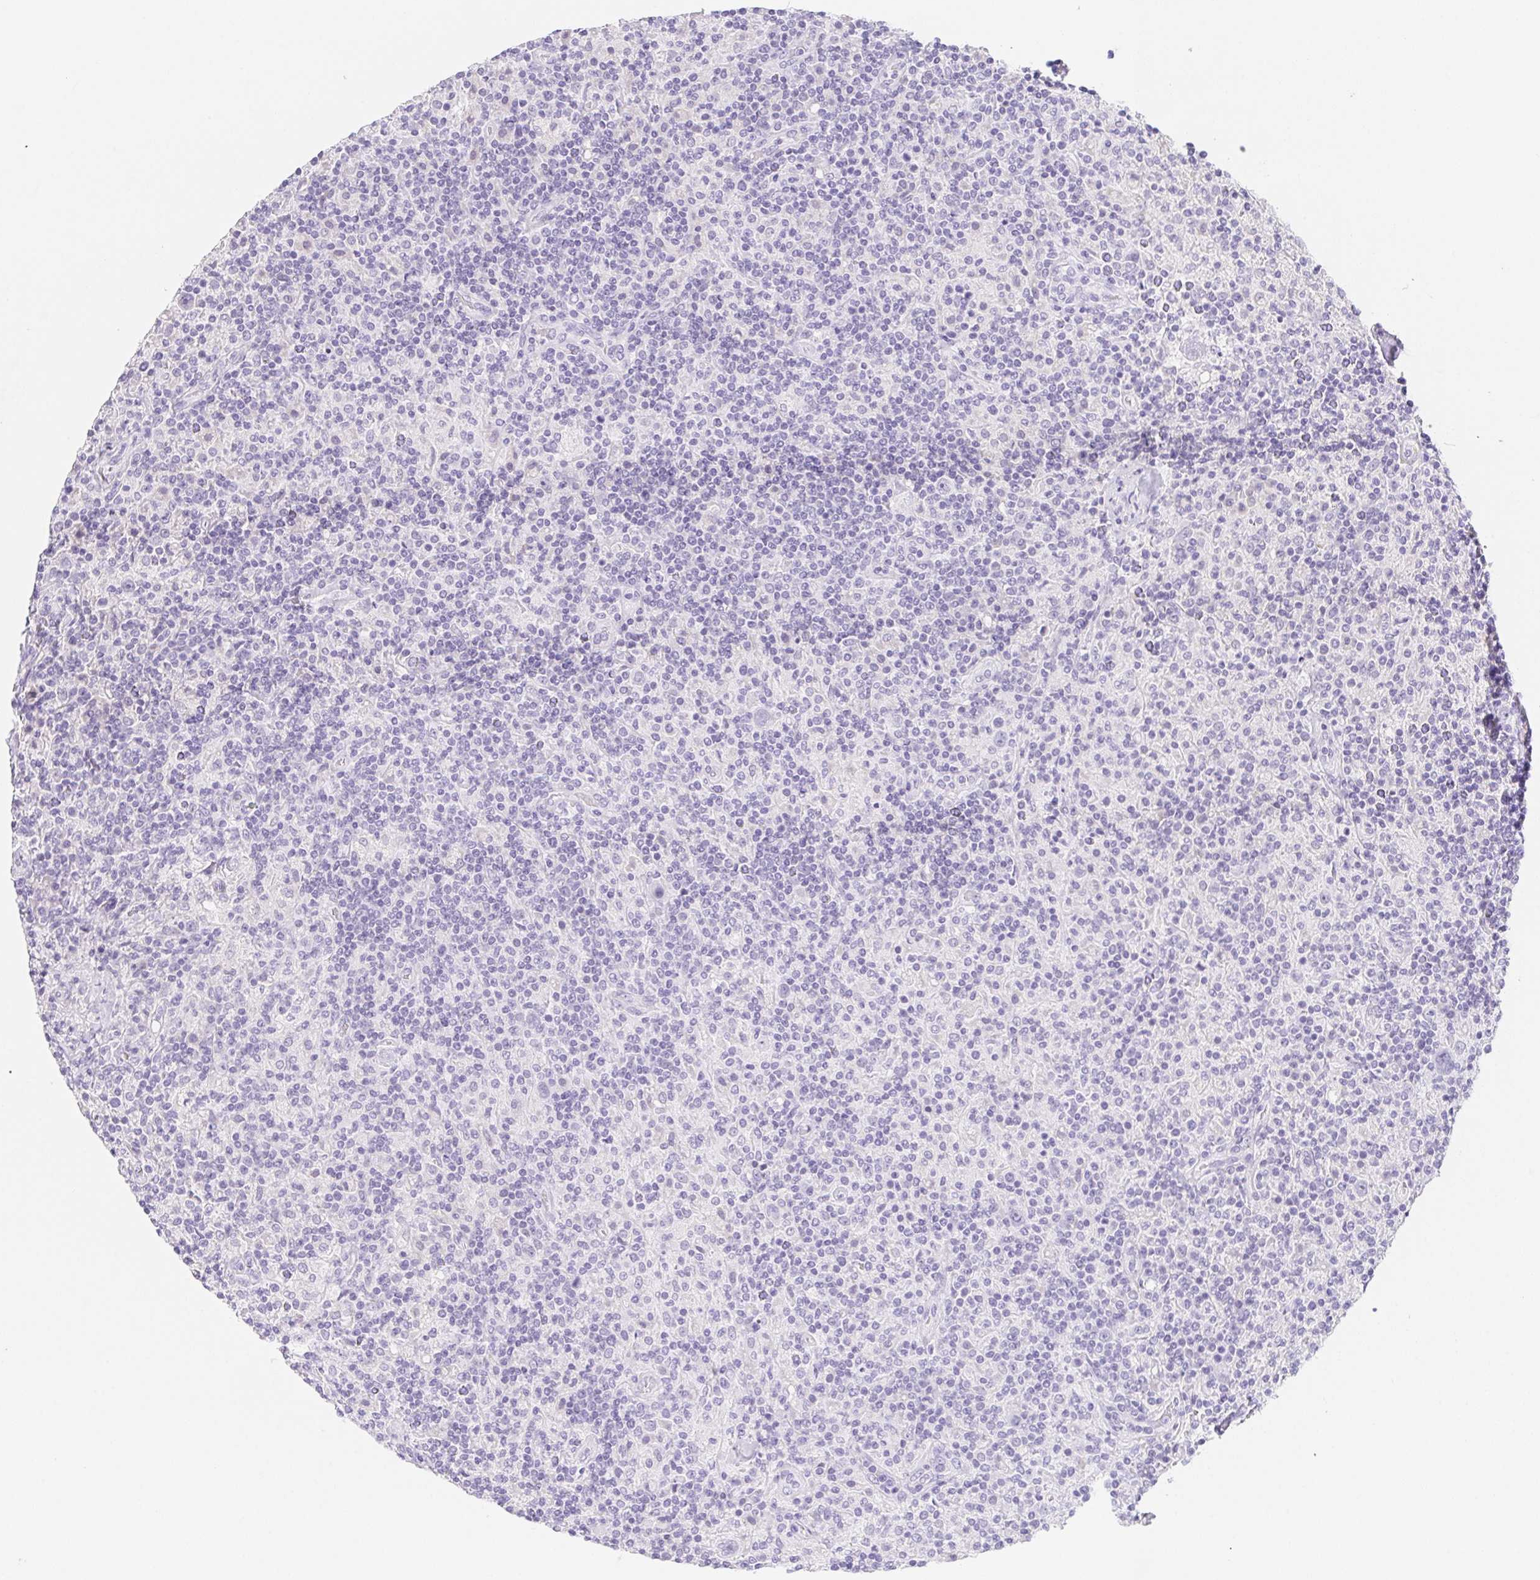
{"staining": {"intensity": "negative", "quantity": "none", "location": "none"}, "tissue": "lymphoma", "cell_type": "Tumor cells", "image_type": "cancer", "snomed": [{"axis": "morphology", "description": "Hodgkin's disease, NOS"}, {"axis": "topography", "description": "Lymph node"}], "caption": "Tumor cells are negative for brown protein staining in lymphoma.", "gene": "HRC", "patient": {"sex": "male", "age": 70}}